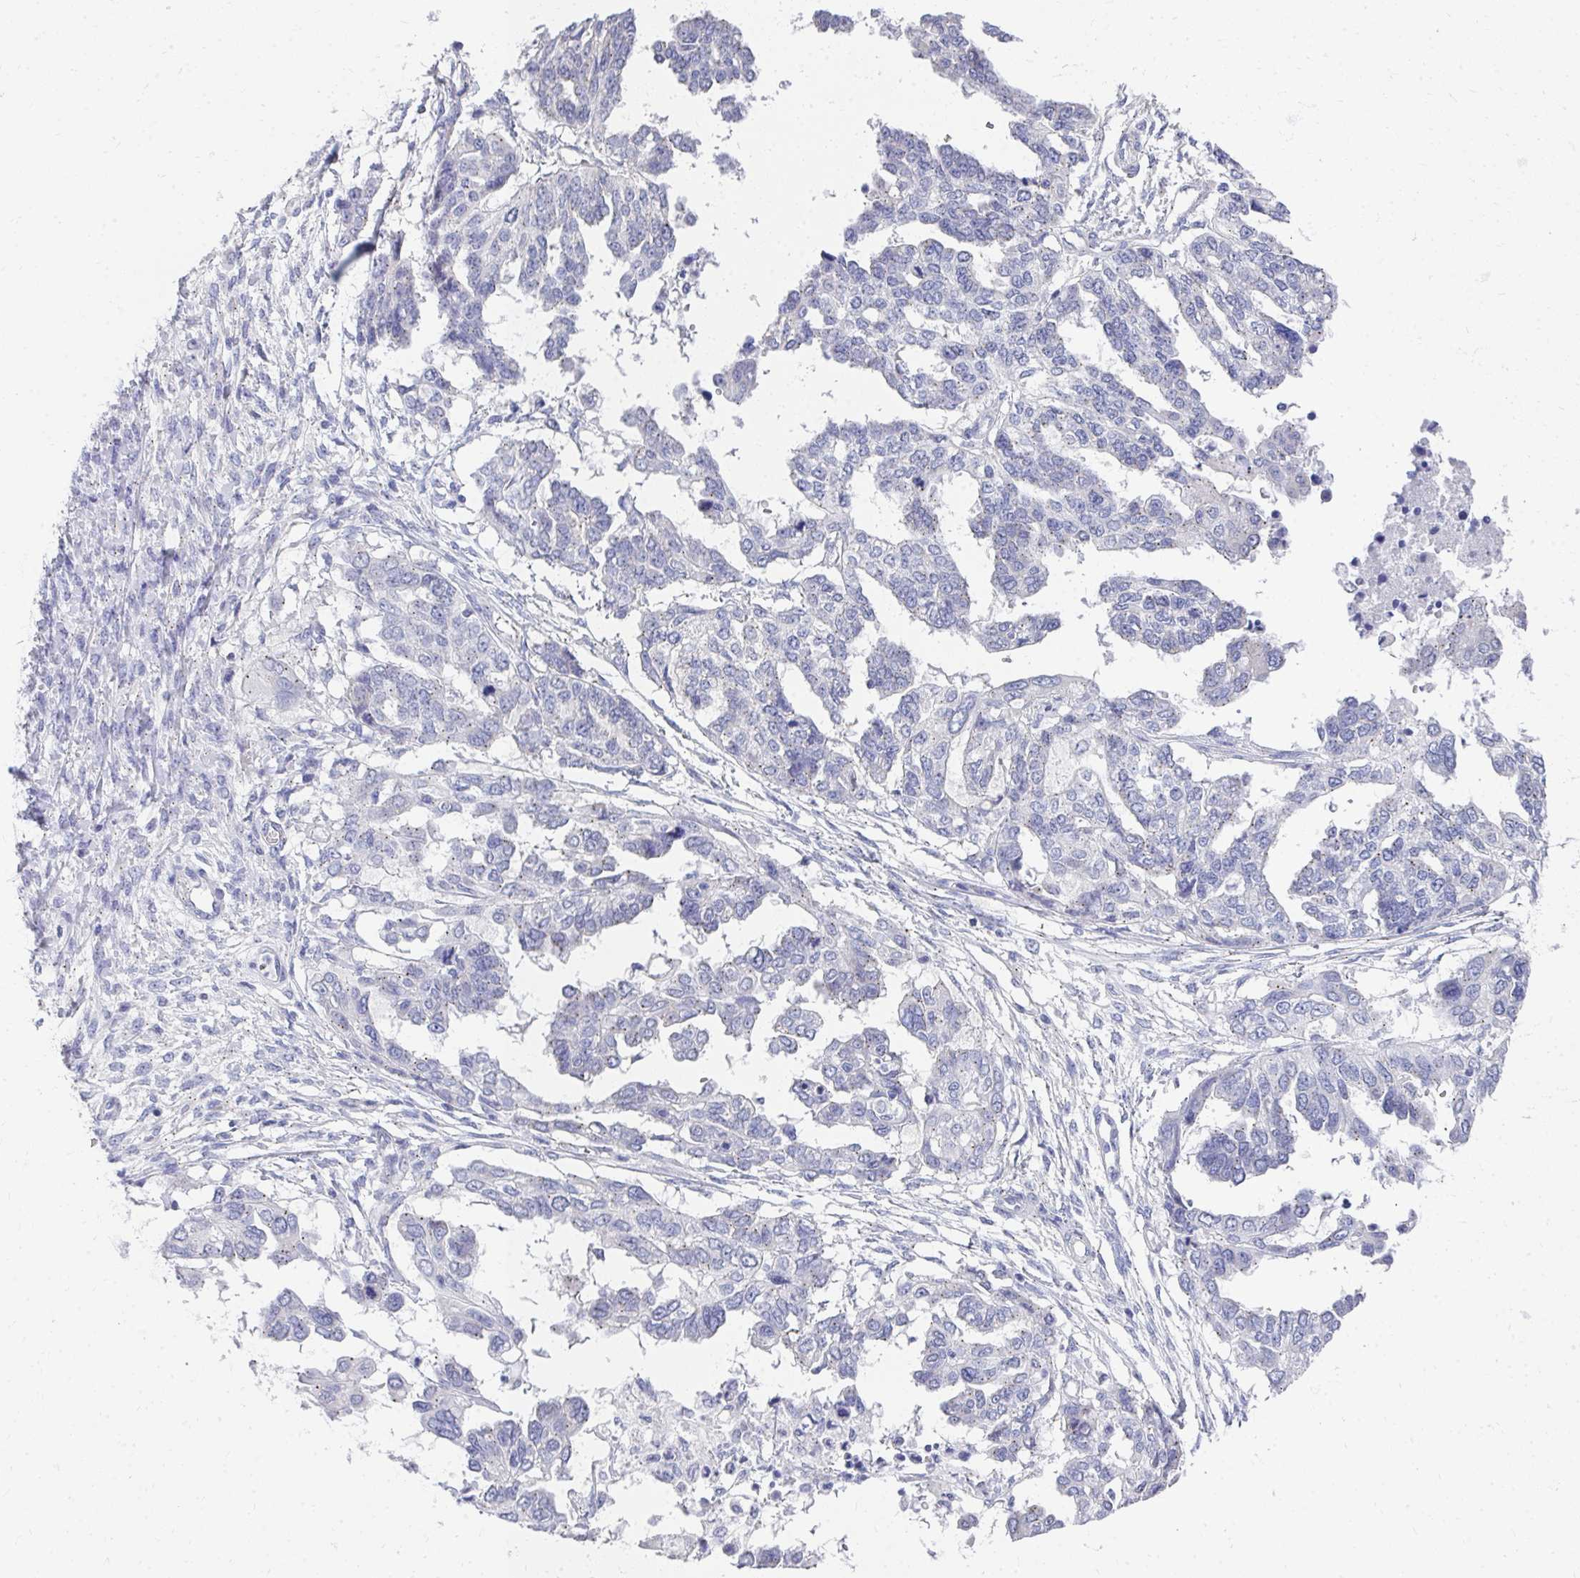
{"staining": {"intensity": "negative", "quantity": "none", "location": "none"}, "tissue": "ovarian cancer", "cell_type": "Tumor cells", "image_type": "cancer", "snomed": [{"axis": "morphology", "description": "Cystadenocarcinoma, serous, NOS"}, {"axis": "topography", "description": "Ovary"}], "caption": "The IHC micrograph has no significant staining in tumor cells of ovarian serous cystadenocarcinoma tissue.", "gene": "TMPRSS2", "patient": {"sex": "female", "age": 53}}